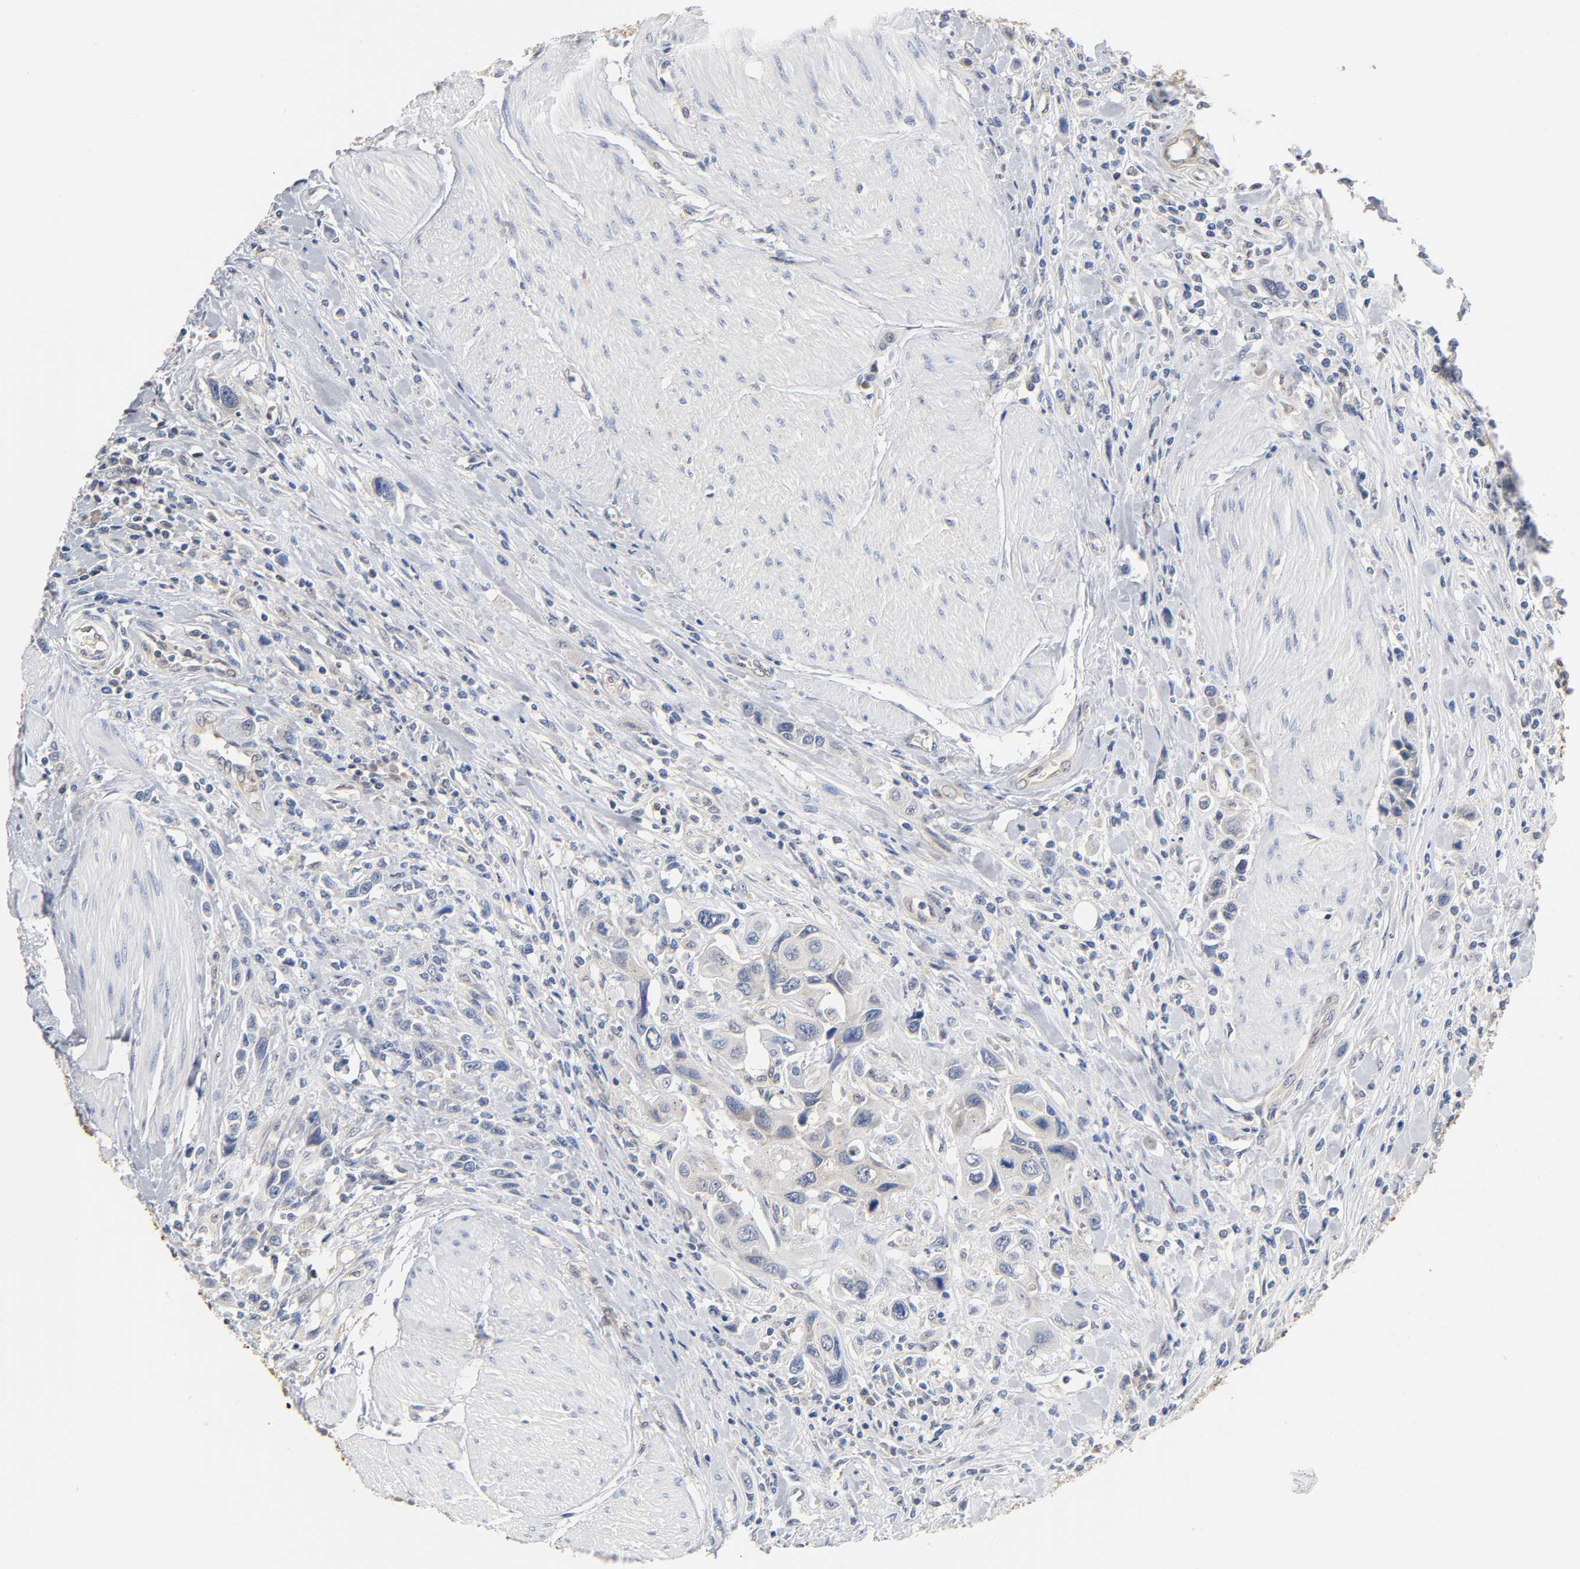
{"staining": {"intensity": "weak", "quantity": "<25%", "location": "cytoplasmic/membranous"}, "tissue": "urothelial cancer", "cell_type": "Tumor cells", "image_type": "cancer", "snomed": [{"axis": "morphology", "description": "Urothelial carcinoma, High grade"}, {"axis": "topography", "description": "Urinary bladder"}], "caption": "Immunohistochemistry histopathology image of neoplastic tissue: urothelial cancer stained with DAB demonstrates no significant protein positivity in tumor cells.", "gene": "FYN", "patient": {"sex": "male", "age": 50}}